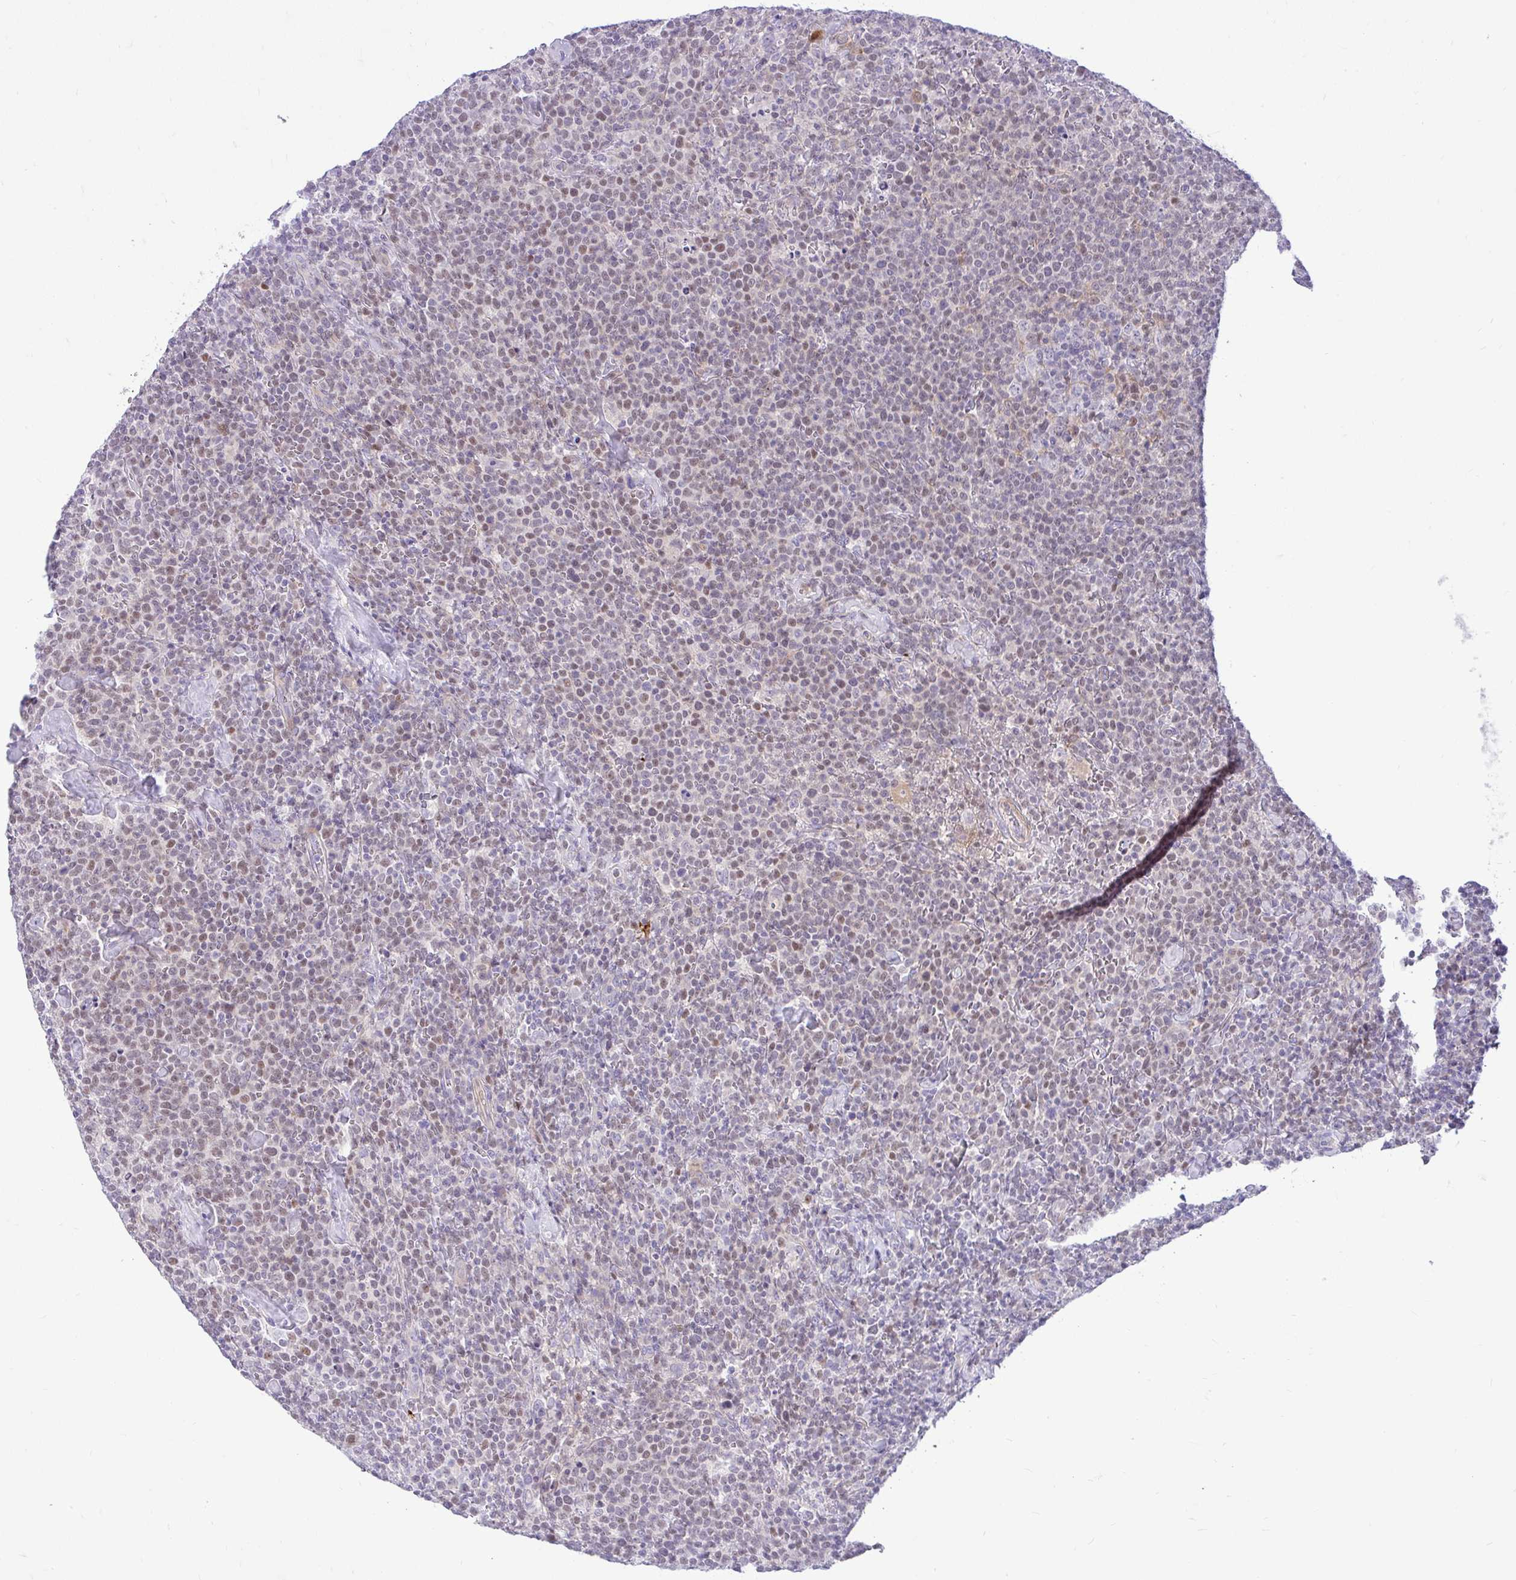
{"staining": {"intensity": "weak", "quantity": "<25%", "location": "nuclear"}, "tissue": "lymphoma", "cell_type": "Tumor cells", "image_type": "cancer", "snomed": [{"axis": "morphology", "description": "Malignant lymphoma, non-Hodgkin's type, High grade"}, {"axis": "topography", "description": "Lymph node"}], "caption": "Human lymphoma stained for a protein using IHC reveals no positivity in tumor cells.", "gene": "ZNF101", "patient": {"sex": "male", "age": 61}}